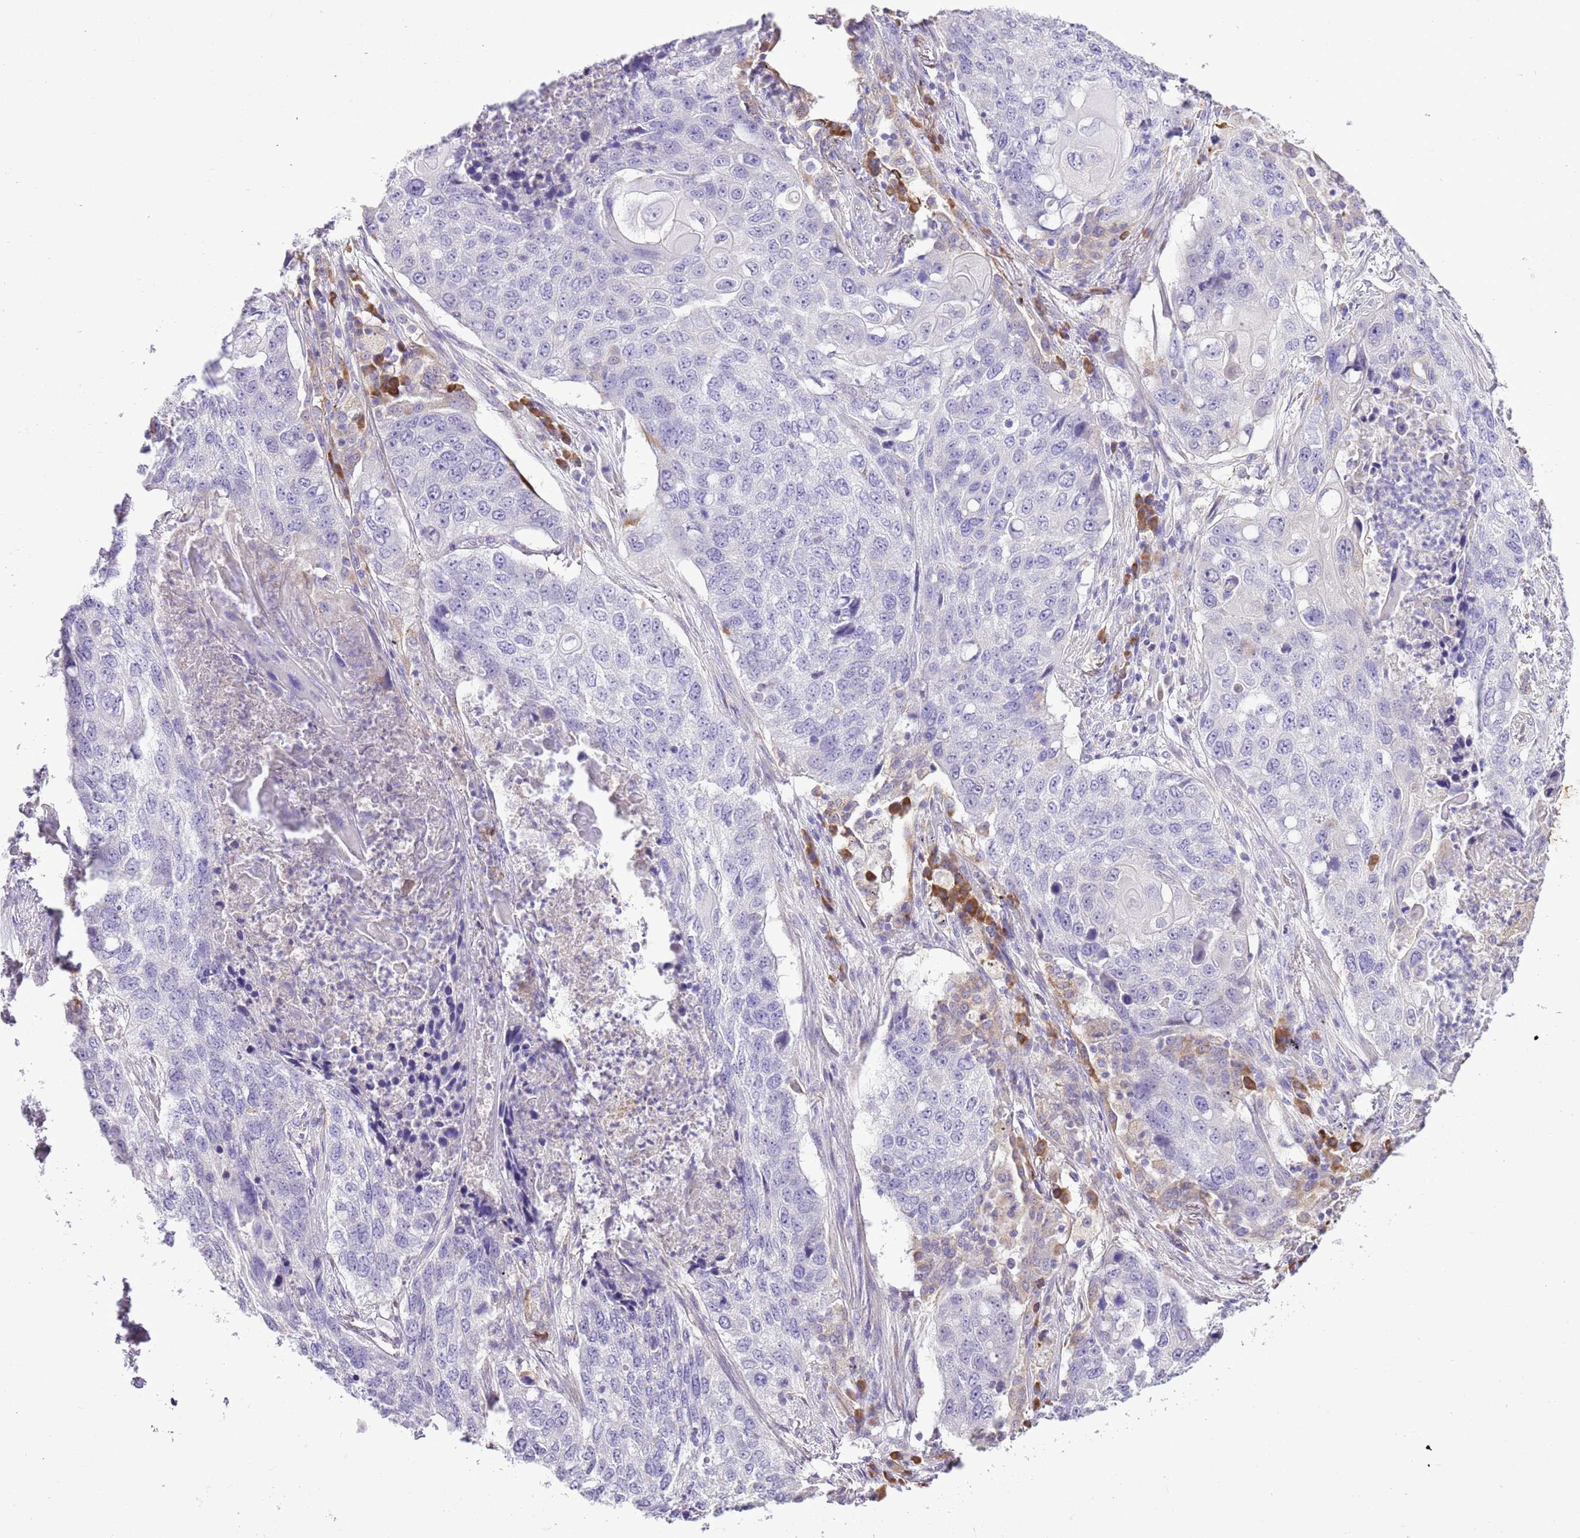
{"staining": {"intensity": "negative", "quantity": "none", "location": "none"}, "tissue": "lung cancer", "cell_type": "Tumor cells", "image_type": "cancer", "snomed": [{"axis": "morphology", "description": "Squamous cell carcinoma, NOS"}, {"axis": "topography", "description": "Lung"}], "caption": "Lung squamous cell carcinoma stained for a protein using immunohistochemistry exhibits no expression tumor cells.", "gene": "AAR2", "patient": {"sex": "female", "age": 63}}